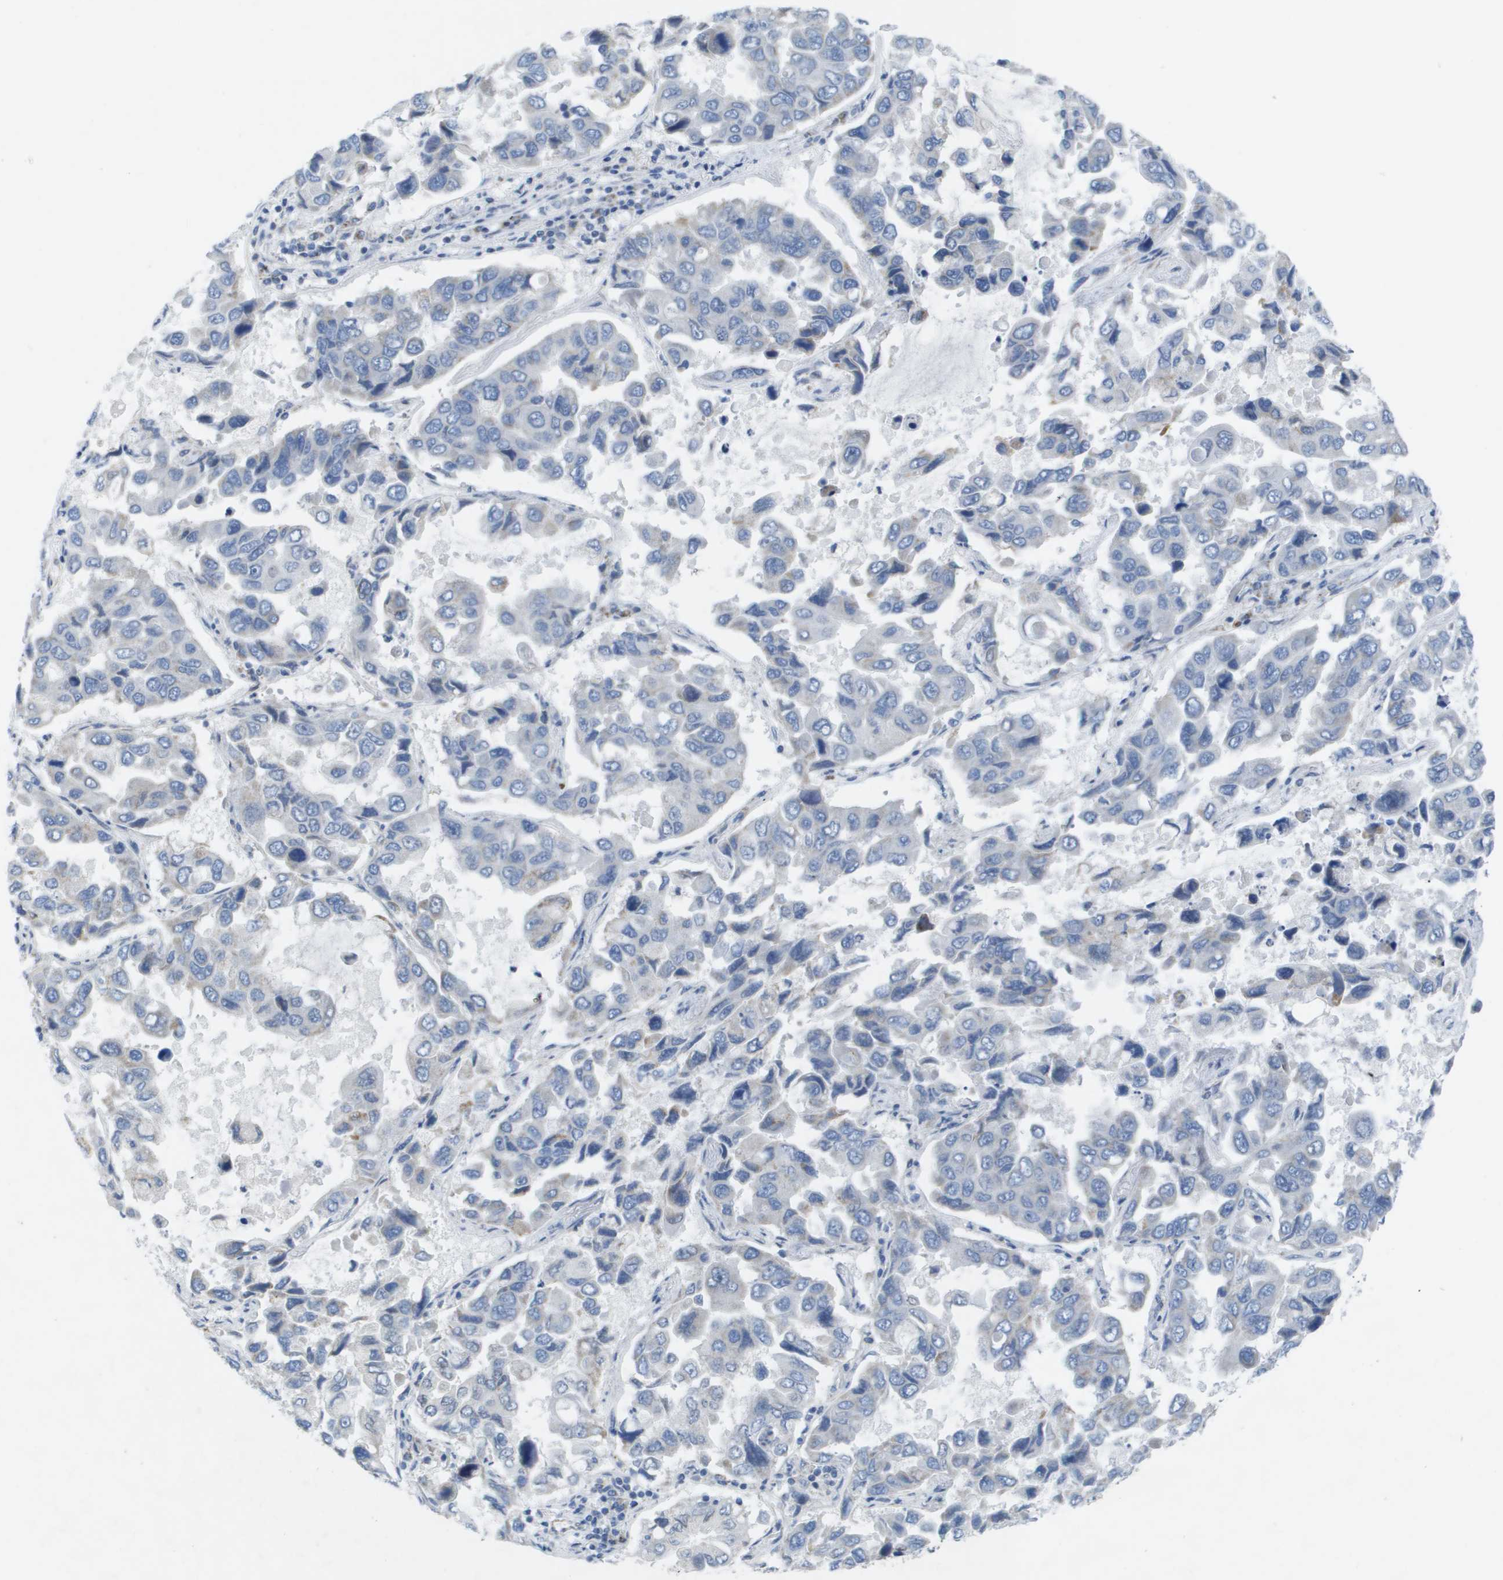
{"staining": {"intensity": "negative", "quantity": "none", "location": "none"}, "tissue": "lung cancer", "cell_type": "Tumor cells", "image_type": "cancer", "snomed": [{"axis": "morphology", "description": "Adenocarcinoma, NOS"}, {"axis": "topography", "description": "Lung"}], "caption": "A high-resolution image shows IHC staining of adenocarcinoma (lung), which reveals no significant expression in tumor cells.", "gene": "TMEM223", "patient": {"sex": "male", "age": 64}}